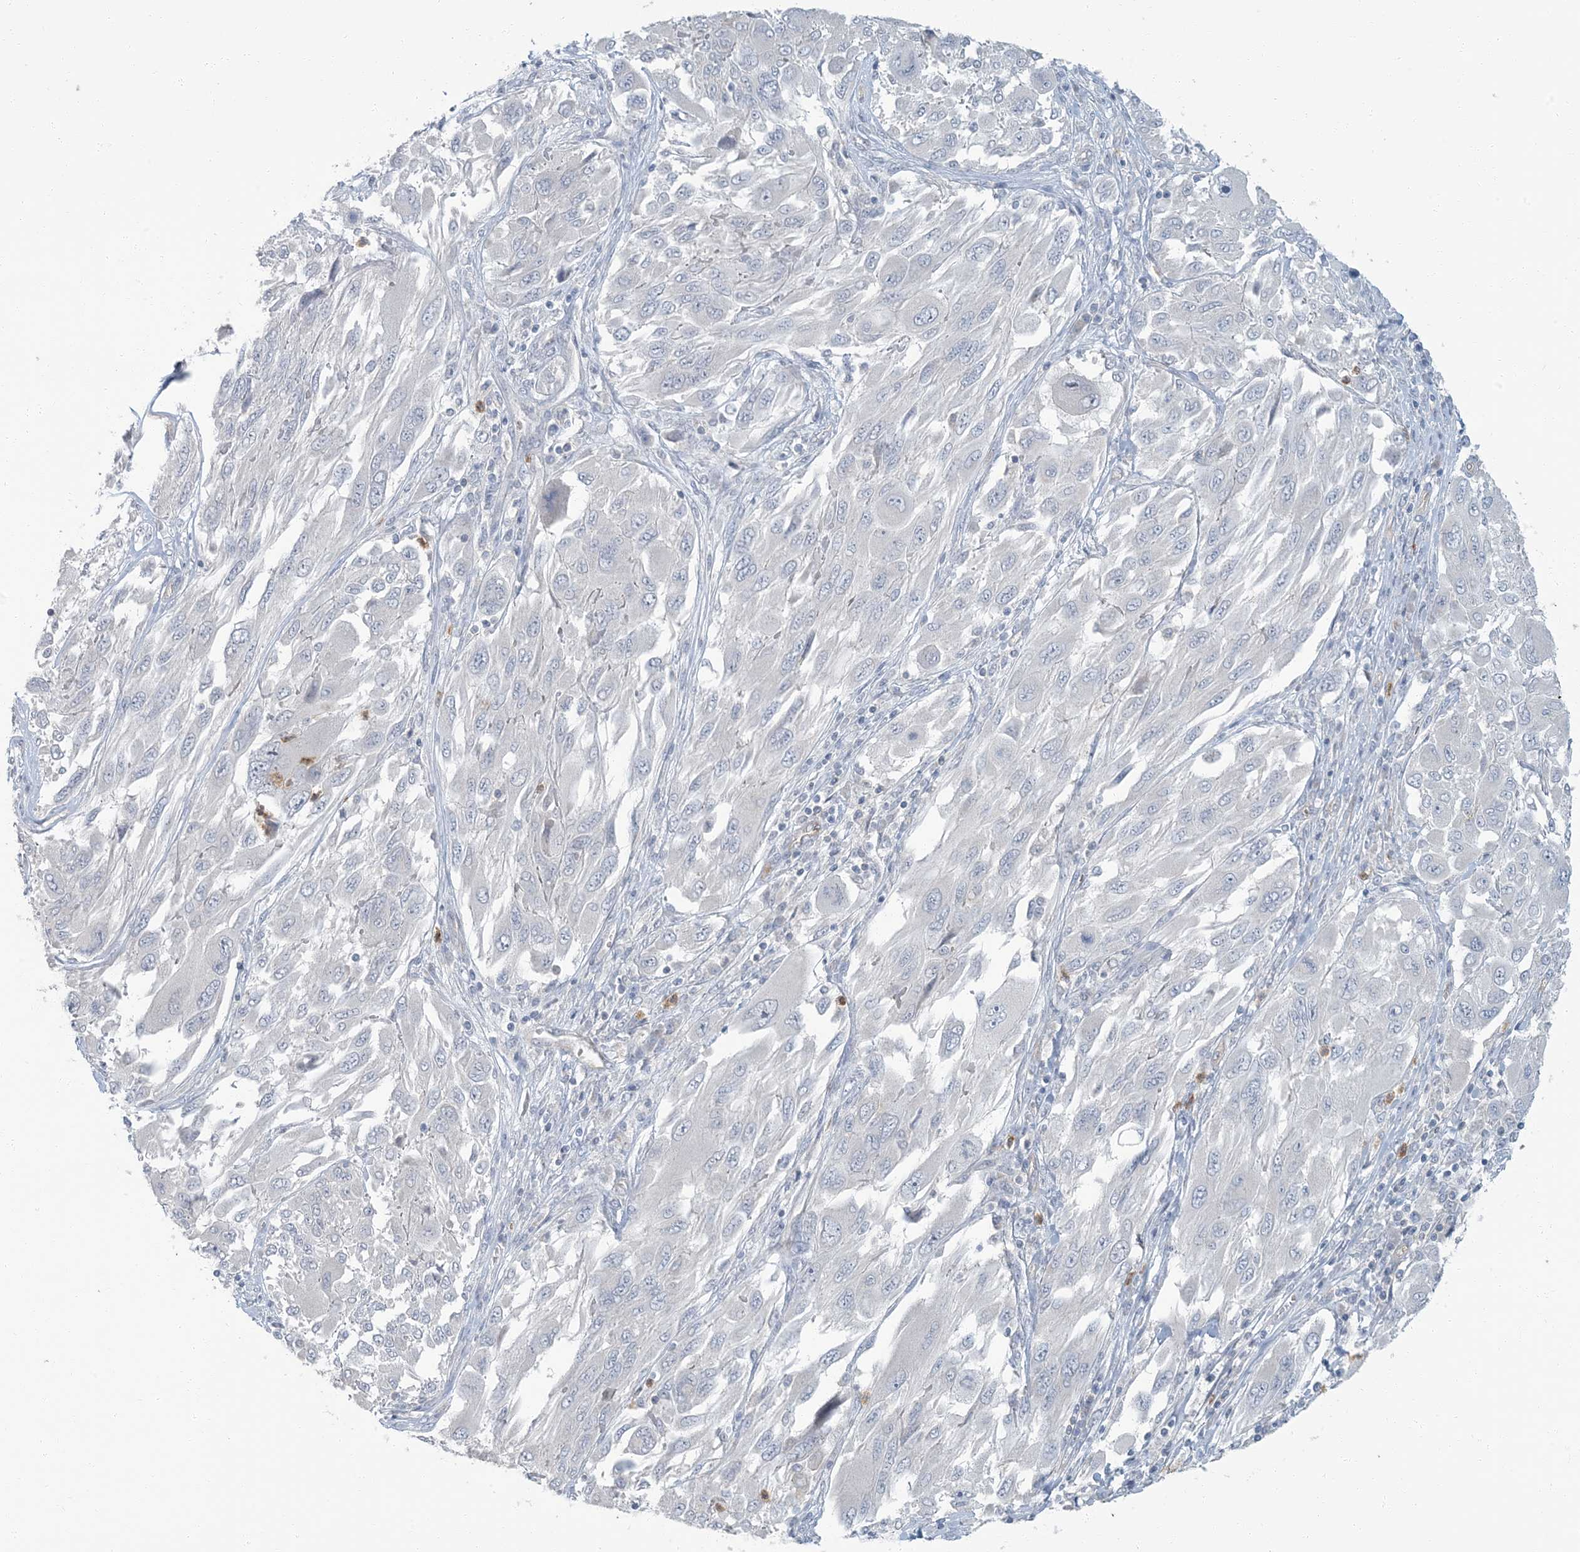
{"staining": {"intensity": "negative", "quantity": "none", "location": "none"}, "tissue": "melanoma", "cell_type": "Tumor cells", "image_type": "cancer", "snomed": [{"axis": "morphology", "description": "Malignant melanoma, NOS"}, {"axis": "topography", "description": "Skin"}], "caption": "DAB (3,3'-diaminobenzidine) immunohistochemical staining of human melanoma demonstrates no significant expression in tumor cells. (DAB immunohistochemistry (IHC) visualized using brightfield microscopy, high magnification).", "gene": "EPHA4", "patient": {"sex": "female", "age": 91}}